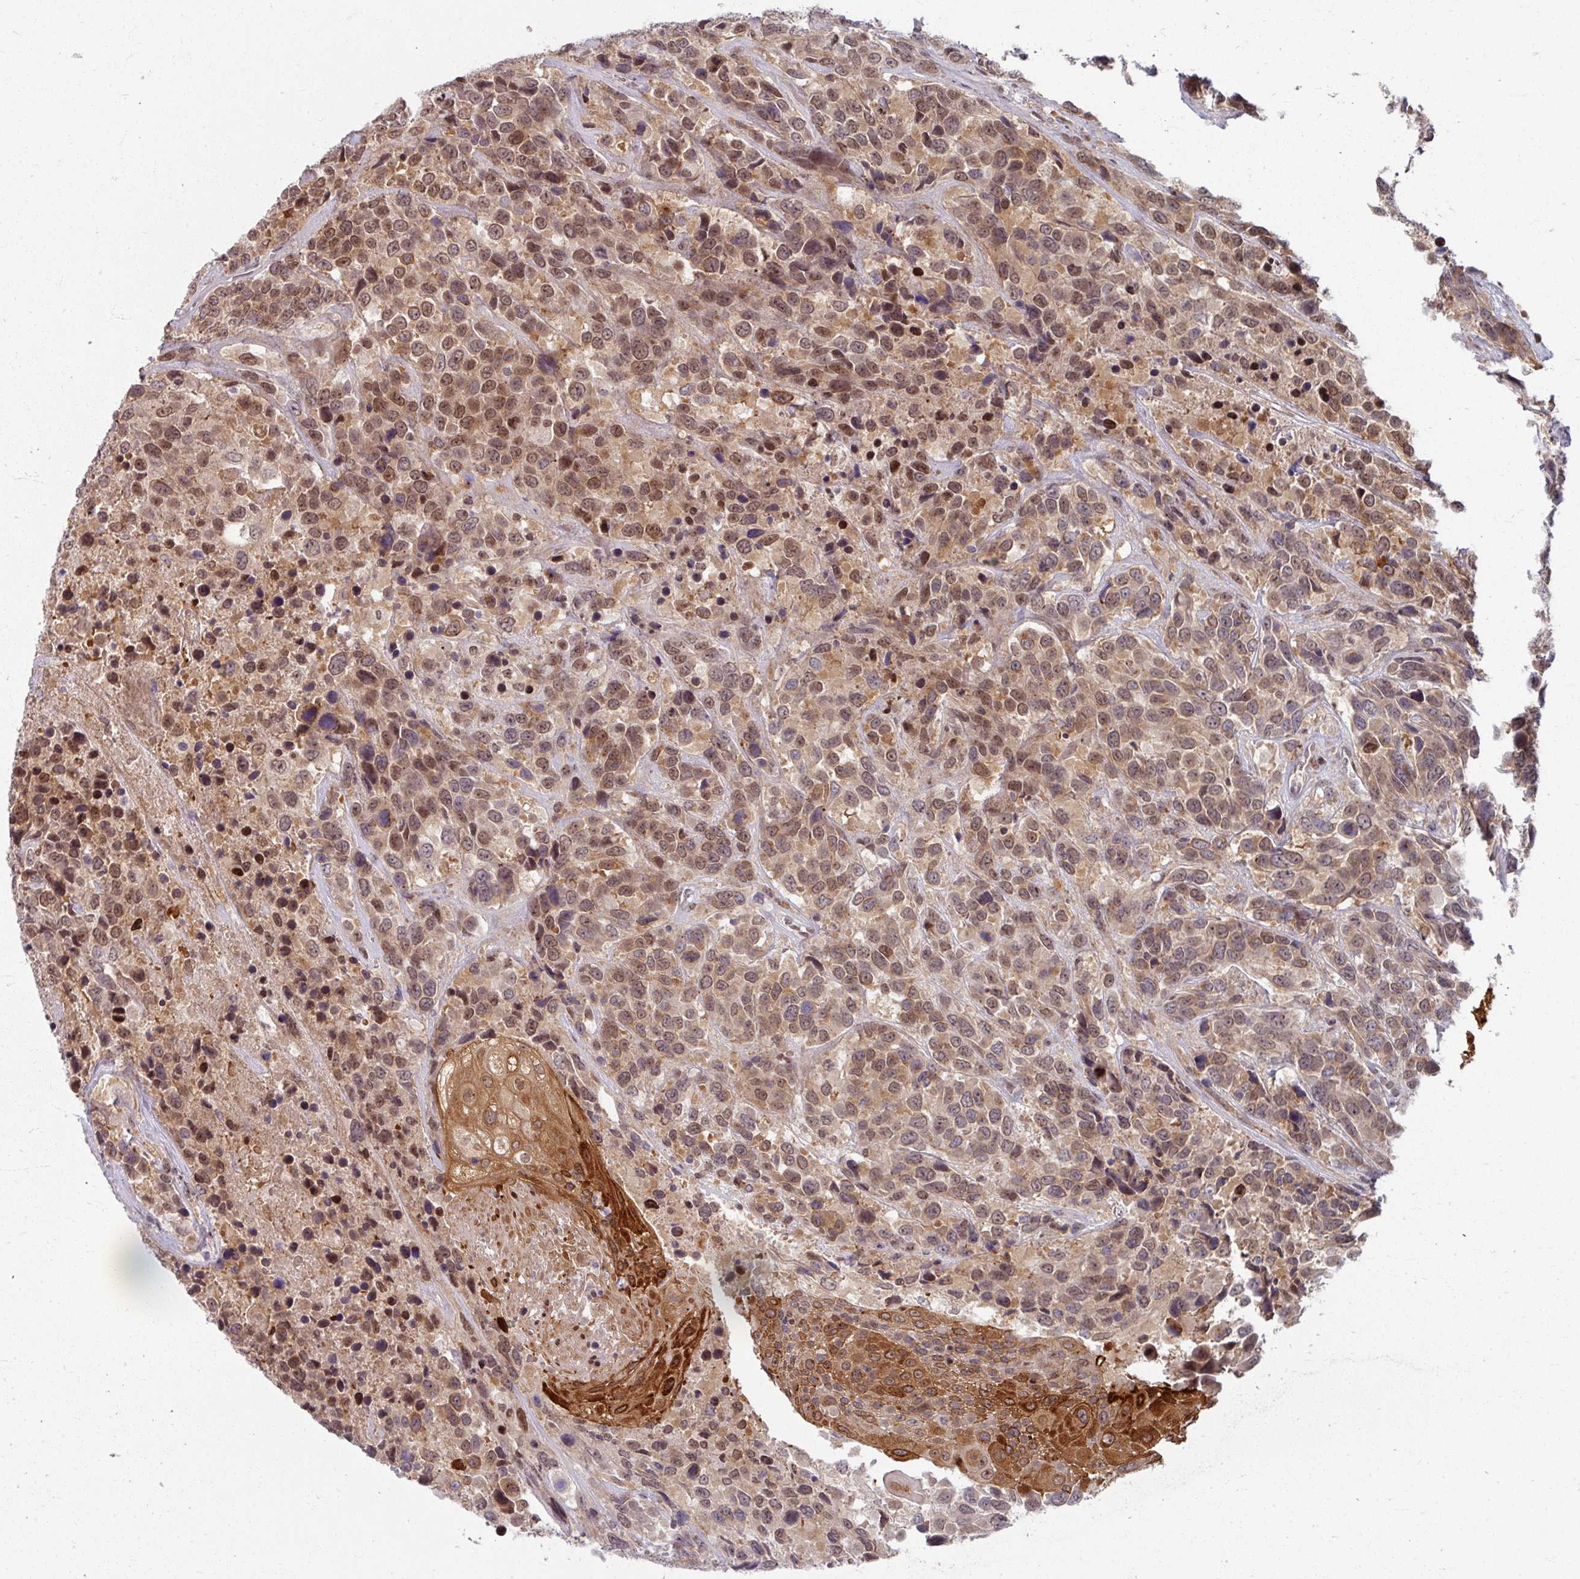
{"staining": {"intensity": "moderate", "quantity": ">75%", "location": "cytoplasmic/membranous,nuclear"}, "tissue": "urothelial cancer", "cell_type": "Tumor cells", "image_type": "cancer", "snomed": [{"axis": "morphology", "description": "Urothelial carcinoma, High grade"}, {"axis": "topography", "description": "Urinary bladder"}], "caption": "Immunohistochemical staining of human urothelial cancer reveals medium levels of moderate cytoplasmic/membranous and nuclear protein positivity in about >75% of tumor cells. Nuclei are stained in blue.", "gene": "KLC3", "patient": {"sex": "female", "age": 70}}